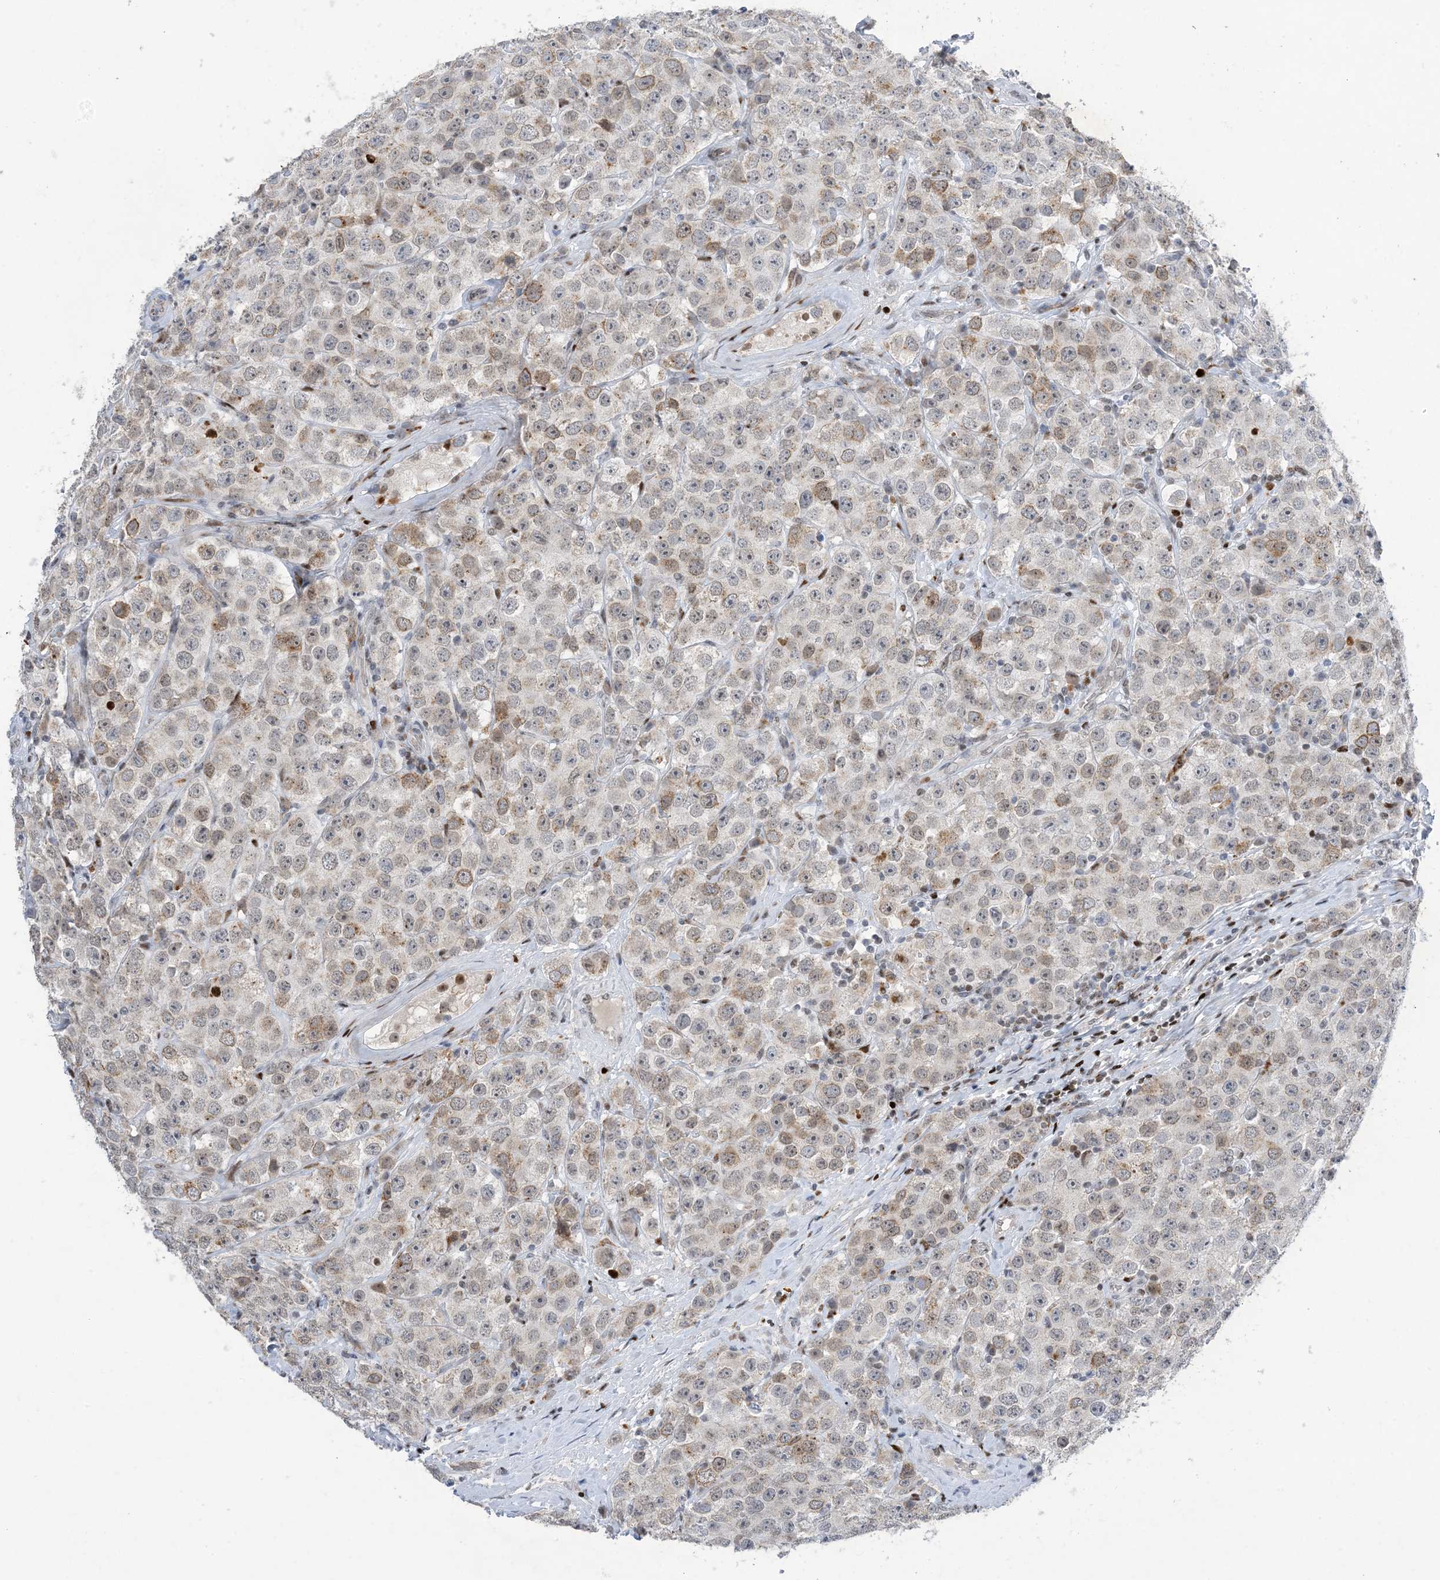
{"staining": {"intensity": "weak", "quantity": "<25%", "location": "cytoplasmic/membranous,nuclear"}, "tissue": "testis cancer", "cell_type": "Tumor cells", "image_type": "cancer", "snomed": [{"axis": "morphology", "description": "Seminoma, NOS"}, {"axis": "topography", "description": "Testis"}], "caption": "Human testis seminoma stained for a protein using IHC displays no expression in tumor cells.", "gene": "SLC25A53", "patient": {"sex": "male", "age": 28}}